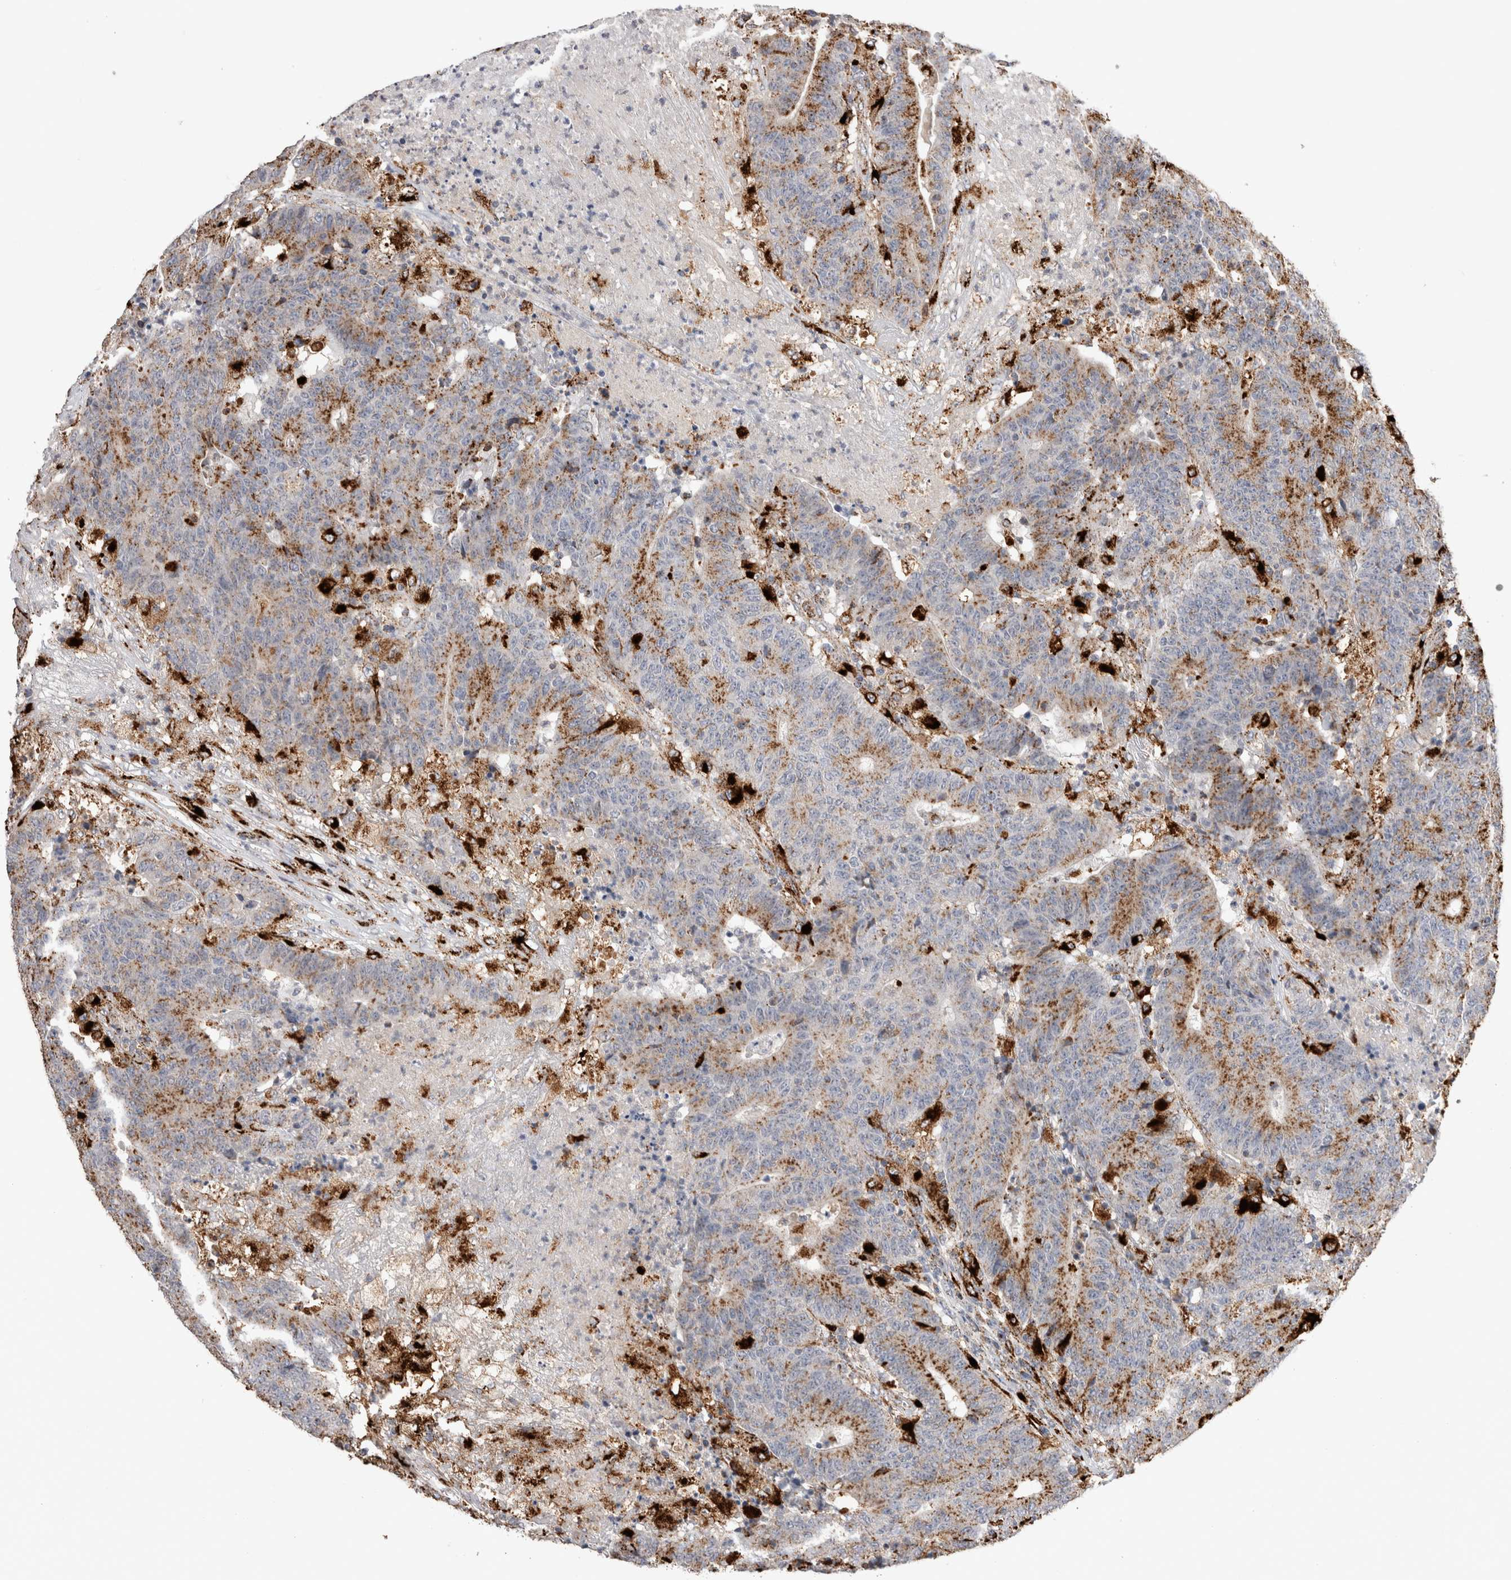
{"staining": {"intensity": "moderate", "quantity": ">75%", "location": "cytoplasmic/membranous"}, "tissue": "colorectal cancer", "cell_type": "Tumor cells", "image_type": "cancer", "snomed": [{"axis": "morphology", "description": "Normal tissue, NOS"}, {"axis": "morphology", "description": "Adenocarcinoma, NOS"}, {"axis": "topography", "description": "Colon"}], "caption": "This histopathology image shows immunohistochemistry staining of adenocarcinoma (colorectal), with medium moderate cytoplasmic/membranous positivity in about >75% of tumor cells.", "gene": "CTSA", "patient": {"sex": "female", "age": 75}}